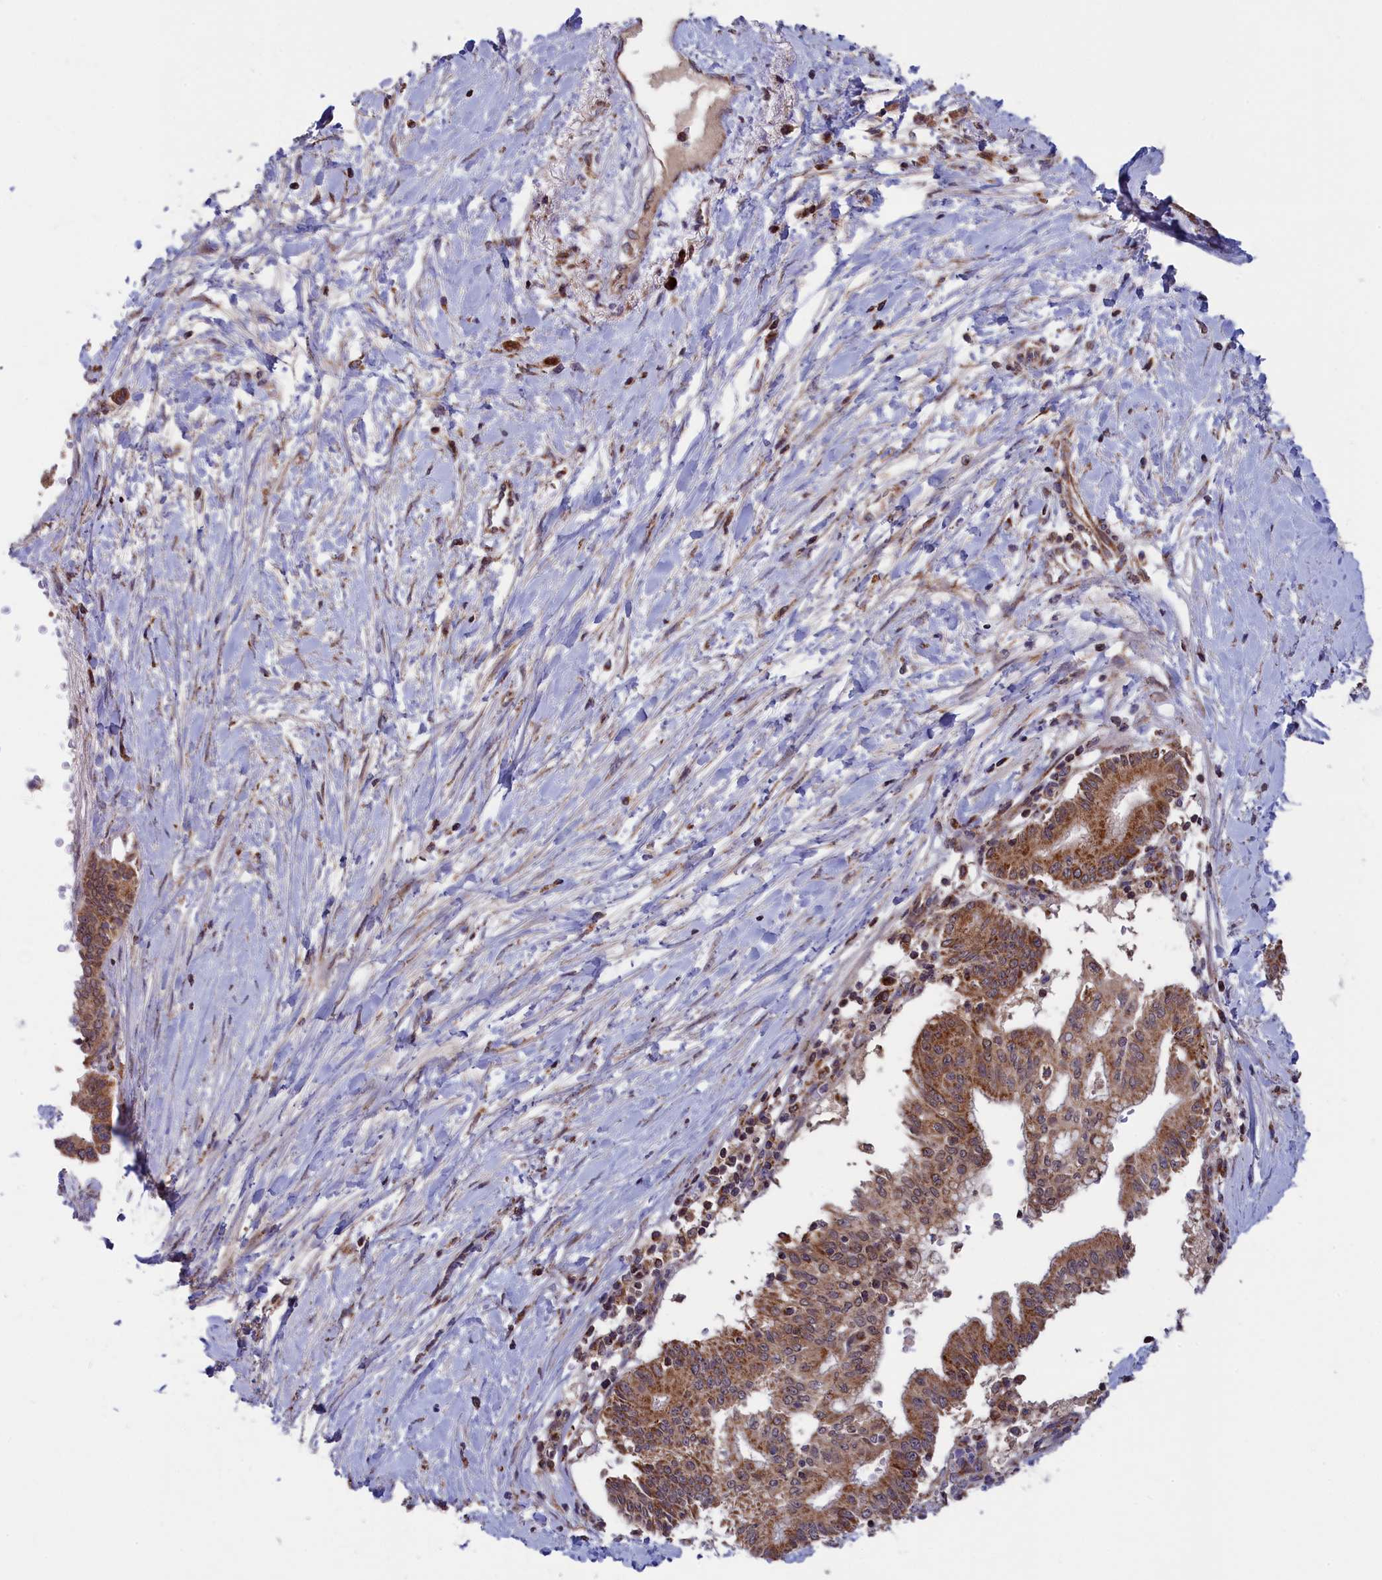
{"staining": {"intensity": "moderate", "quantity": ">75%", "location": "cytoplasmic/membranous"}, "tissue": "pancreatic cancer", "cell_type": "Tumor cells", "image_type": "cancer", "snomed": [{"axis": "morphology", "description": "Adenocarcinoma, NOS"}, {"axis": "topography", "description": "Pancreas"}], "caption": "Tumor cells show moderate cytoplasmic/membranous expression in approximately >75% of cells in pancreatic adenocarcinoma. (Stains: DAB in brown, nuclei in blue, Microscopy: brightfield microscopy at high magnification).", "gene": "TIMM44", "patient": {"sex": "male", "age": 68}}